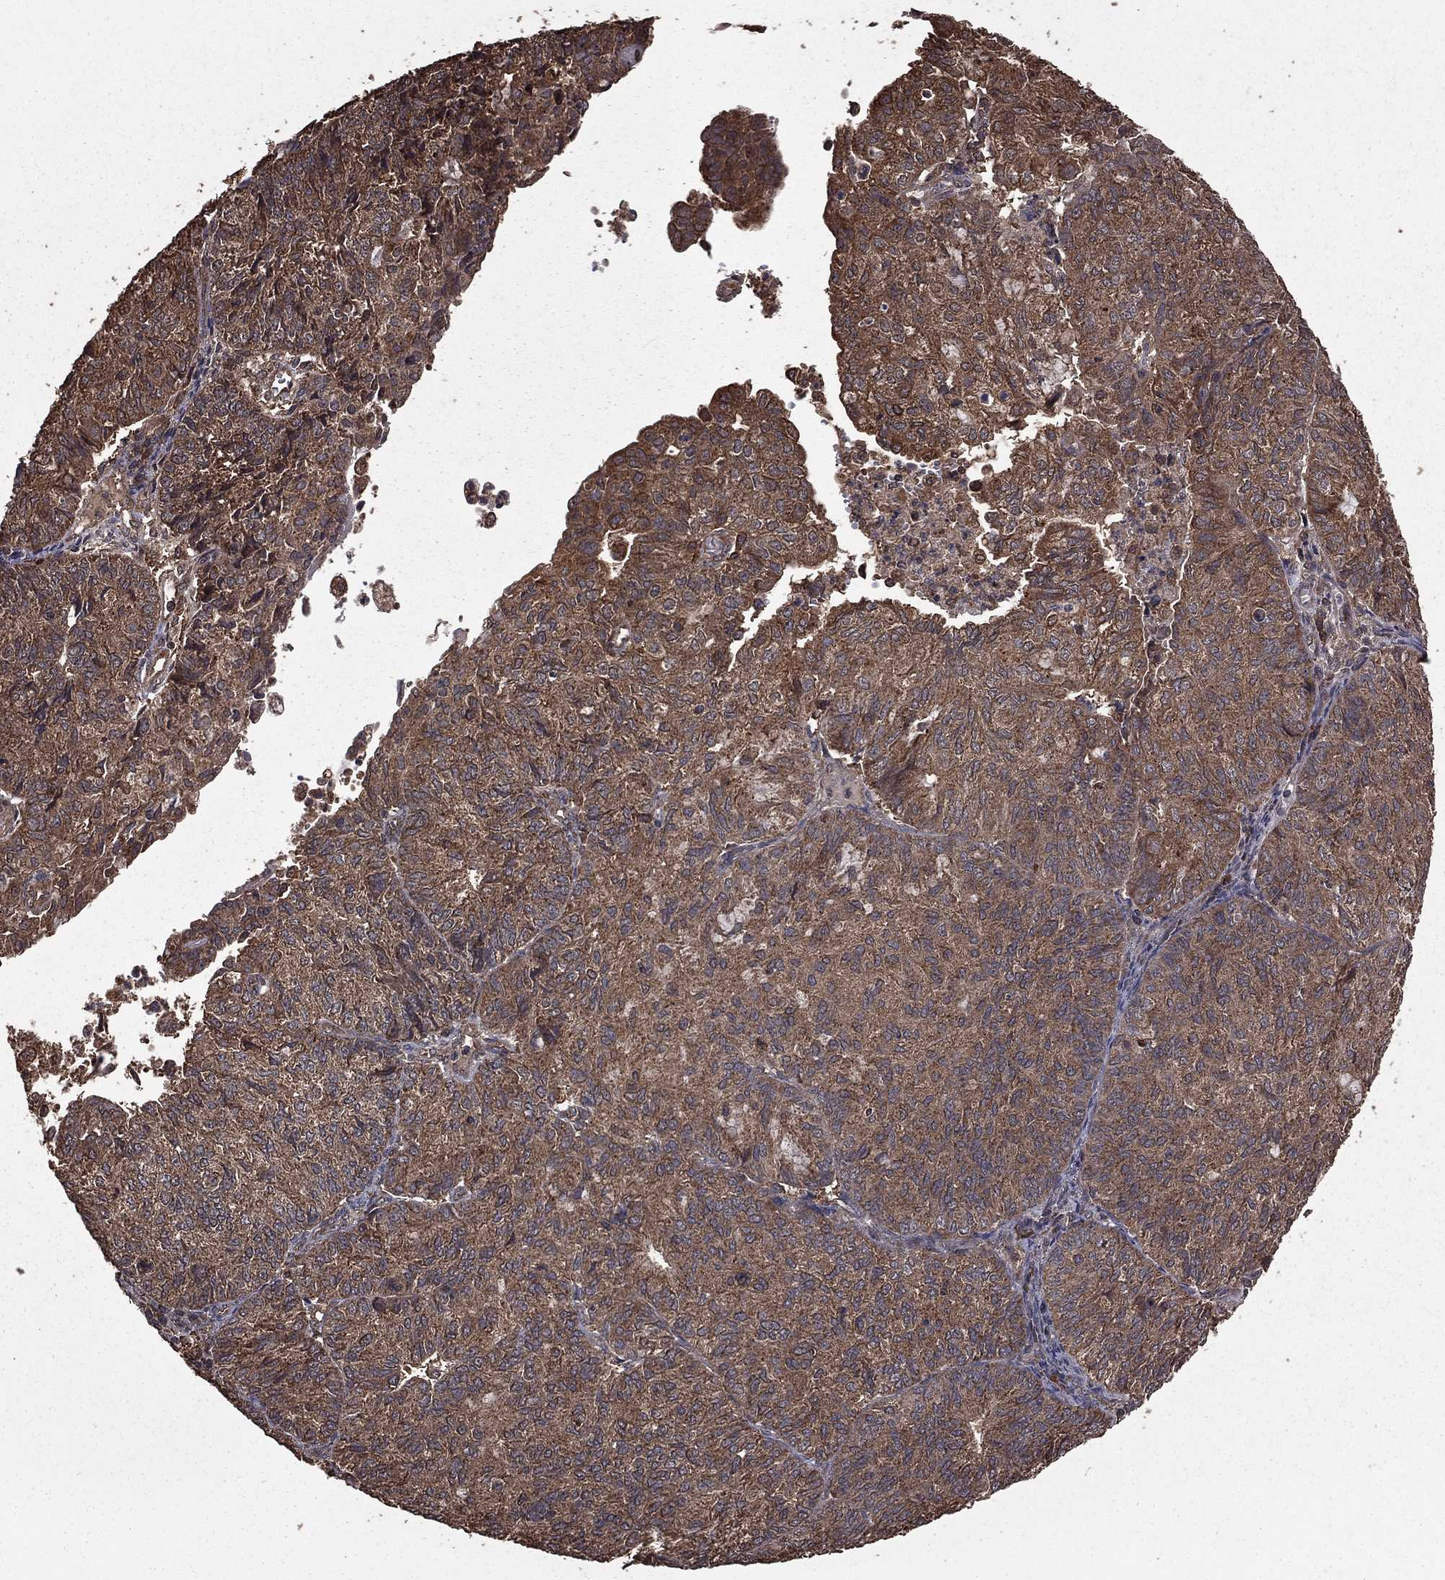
{"staining": {"intensity": "weak", "quantity": ">75%", "location": "cytoplasmic/membranous"}, "tissue": "endometrial cancer", "cell_type": "Tumor cells", "image_type": "cancer", "snomed": [{"axis": "morphology", "description": "Adenocarcinoma, NOS"}, {"axis": "topography", "description": "Endometrium"}], "caption": "IHC (DAB (3,3'-diaminobenzidine)) staining of endometrial cancer shows weak cytoplasmic/membranous protein expression in about >75% of tumor cells.", "gene": "BIRC6", "patient": {"sex": "female", "age": 82}}